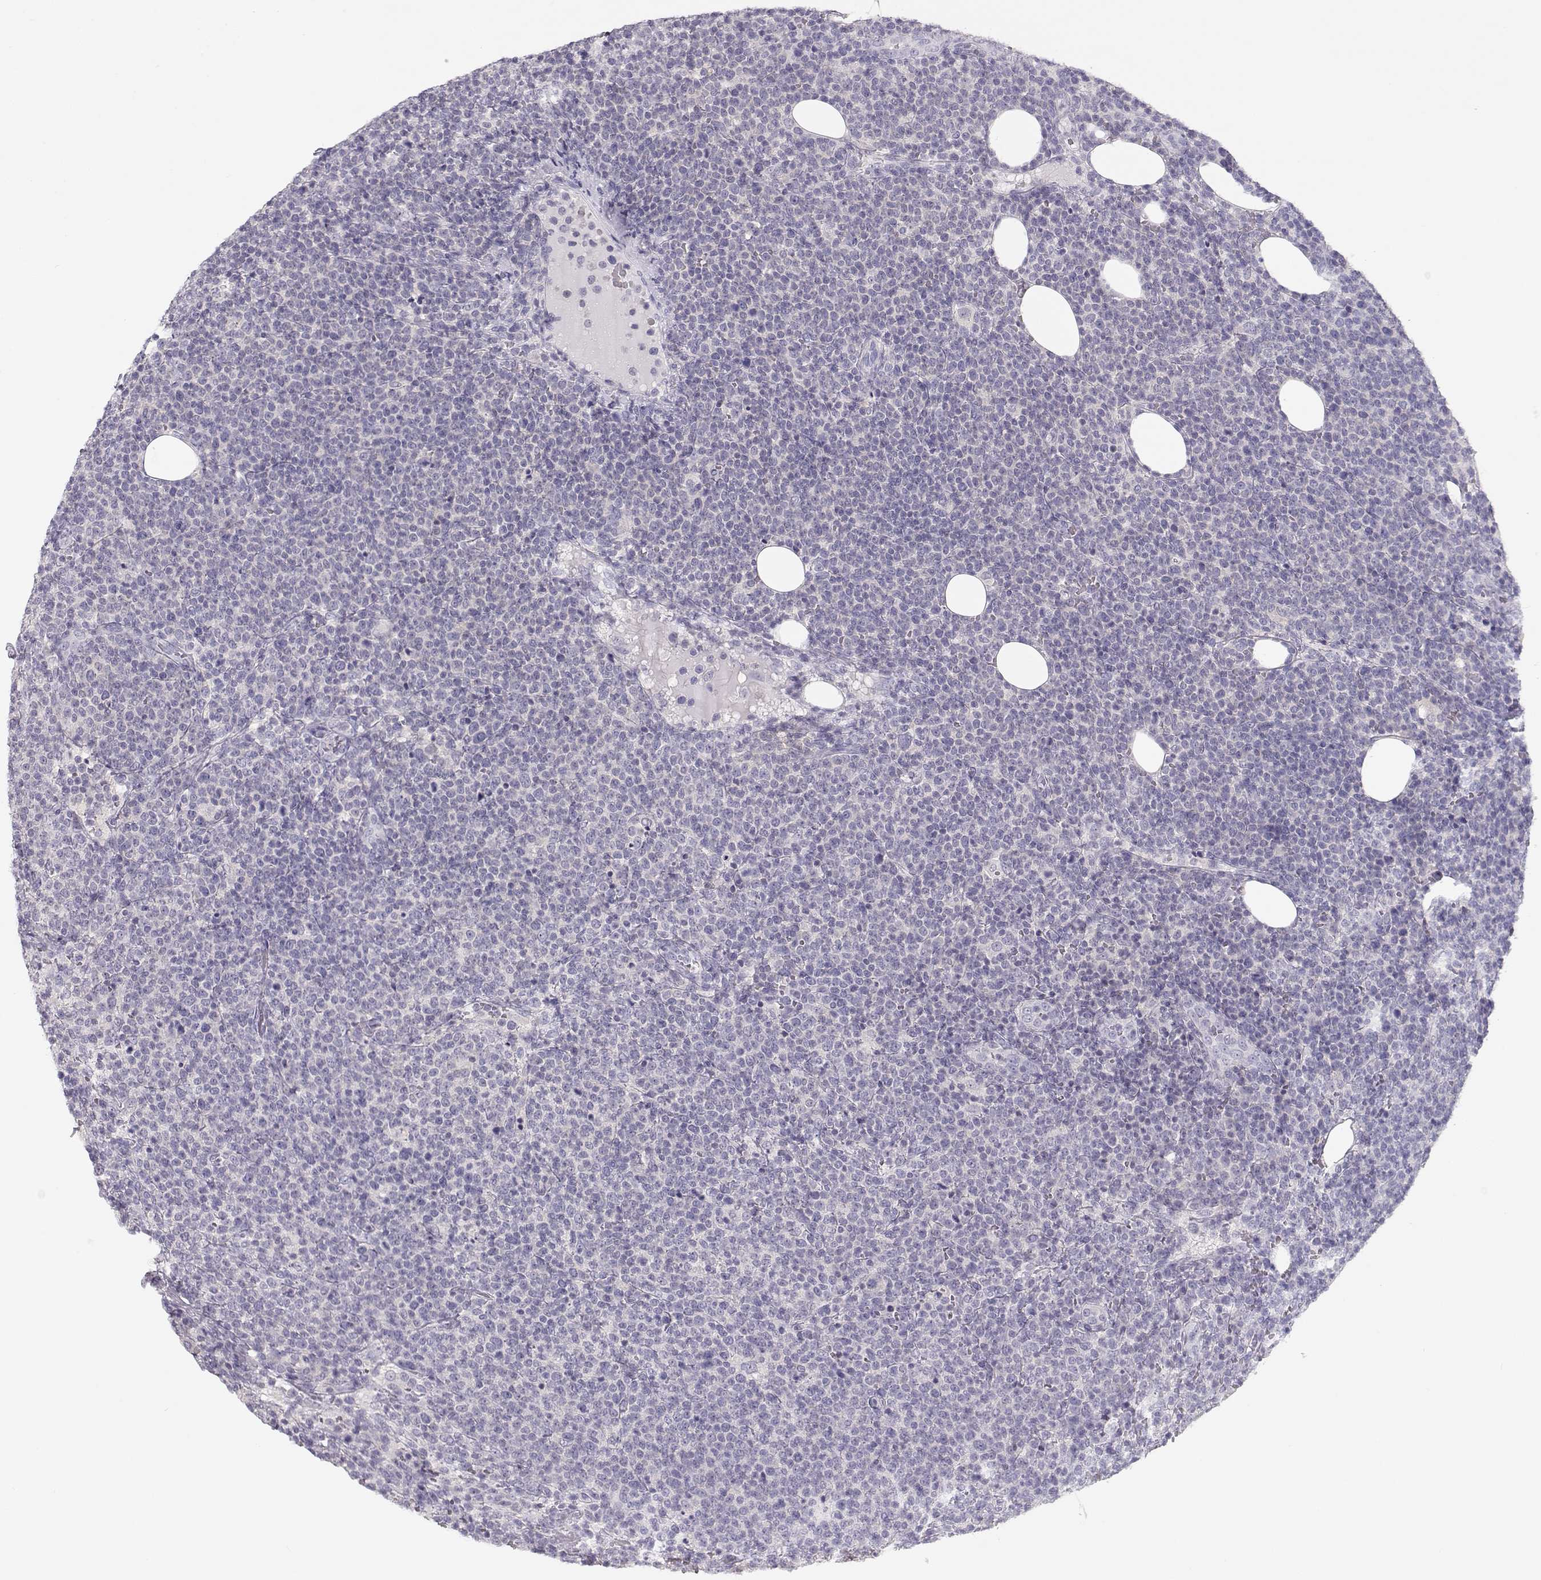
{"staining": {"intensity": "negative", "quantity": "none", "location": "none"}, "tissue": "lymphoma", "cell_type": "Tumor cells", "image_type": "cancer", "snomed": [{"axis": "morphology", "description": "Malignant lymphoma, non-Hodgkin's type, High grade"}, {"axis": "topography", "description": "Lymph node"}], "caption": "Tumor cells are negative for brown protein staining in lymphoma.", "gene": "LEPR", "patient": {"sex": "male", "age": 61}}